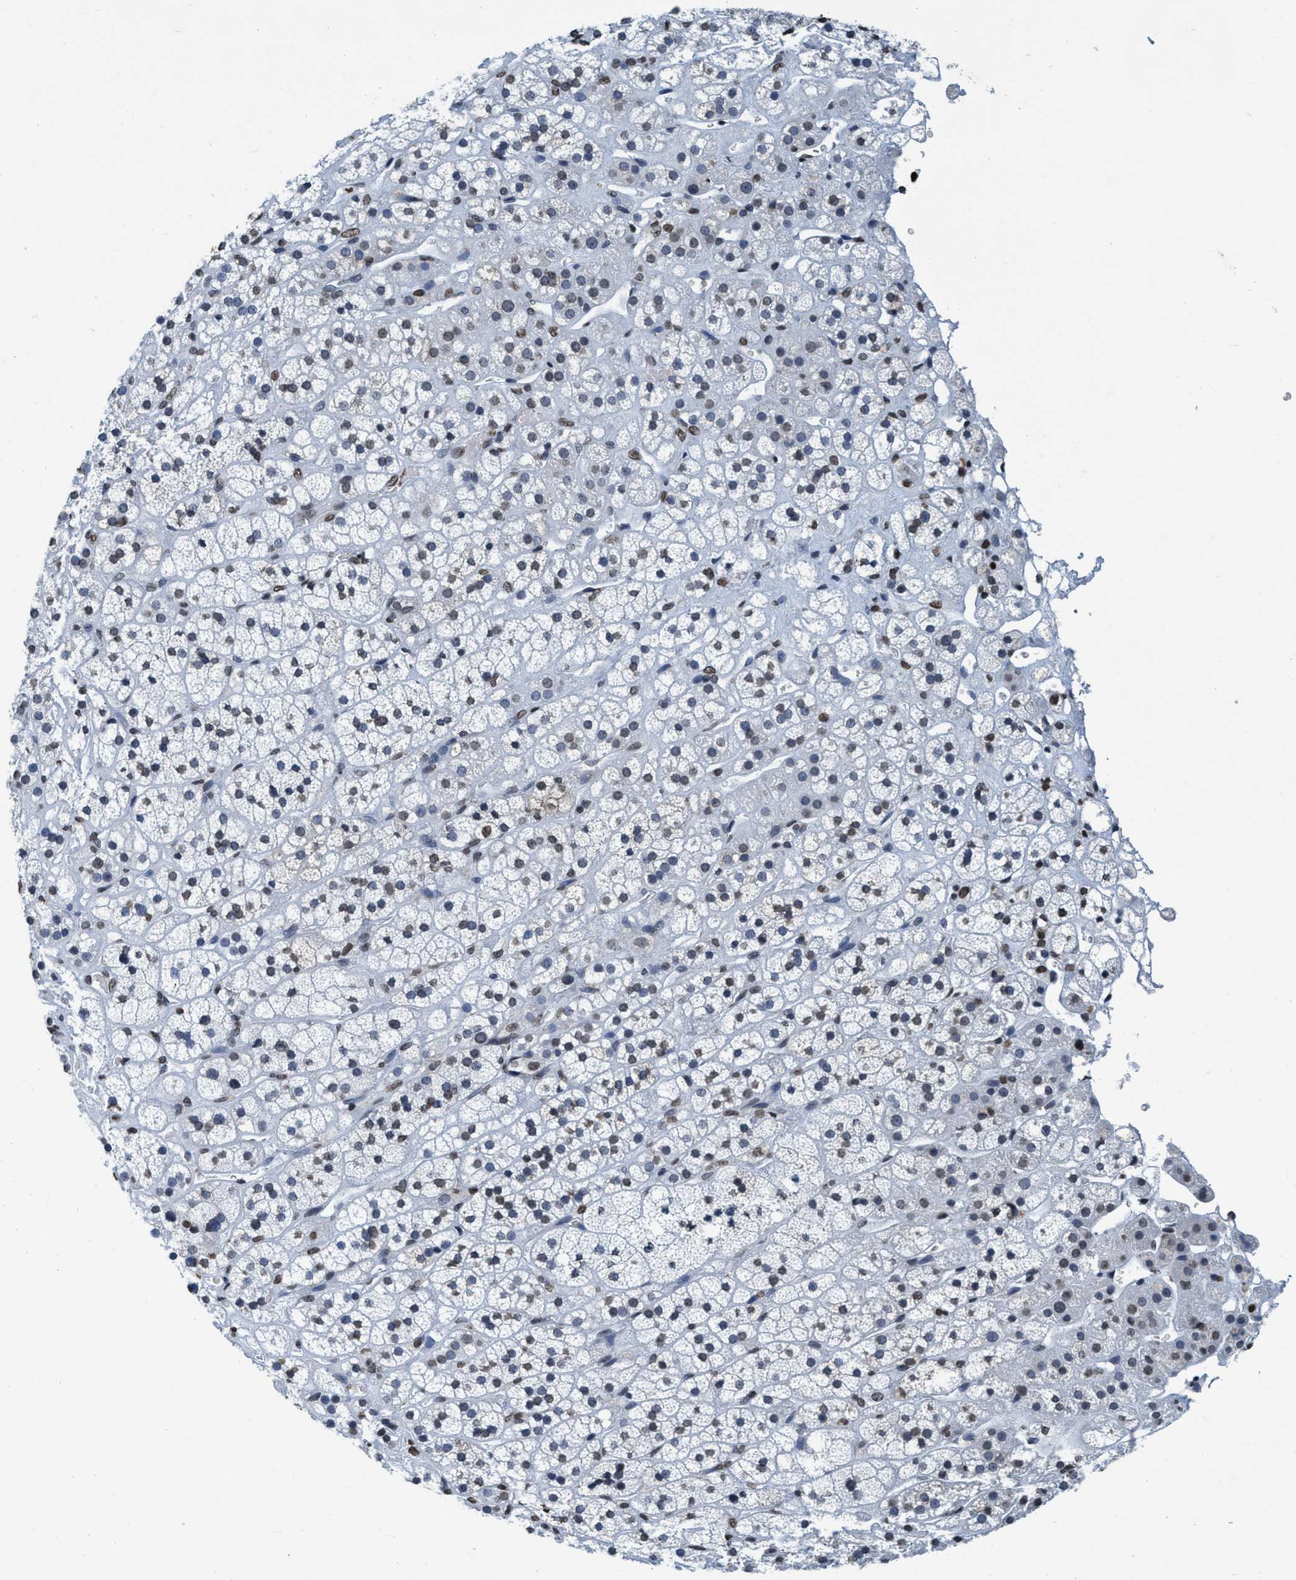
{"staining": {"intensity": "weak", "quantity": ">75%", "location": "nuclear"}, "tissue": "adrenal gland", "cell_type": "Glandular cells", "image_type": "normal", "snomed": [{"axis": "morphology", "description": "Normal tissue, NOS"}, {"axis": "topography", "description": "Adrenal gland"}], "caption": "An IHC histopathology image of unremarkable tissue is shown. Protein staining in brown highlights weak nuclear positivity in adrenal gland within glandular cells.", "gene": "CCNE2", "patient": {"sex": "male", "age": 56}}